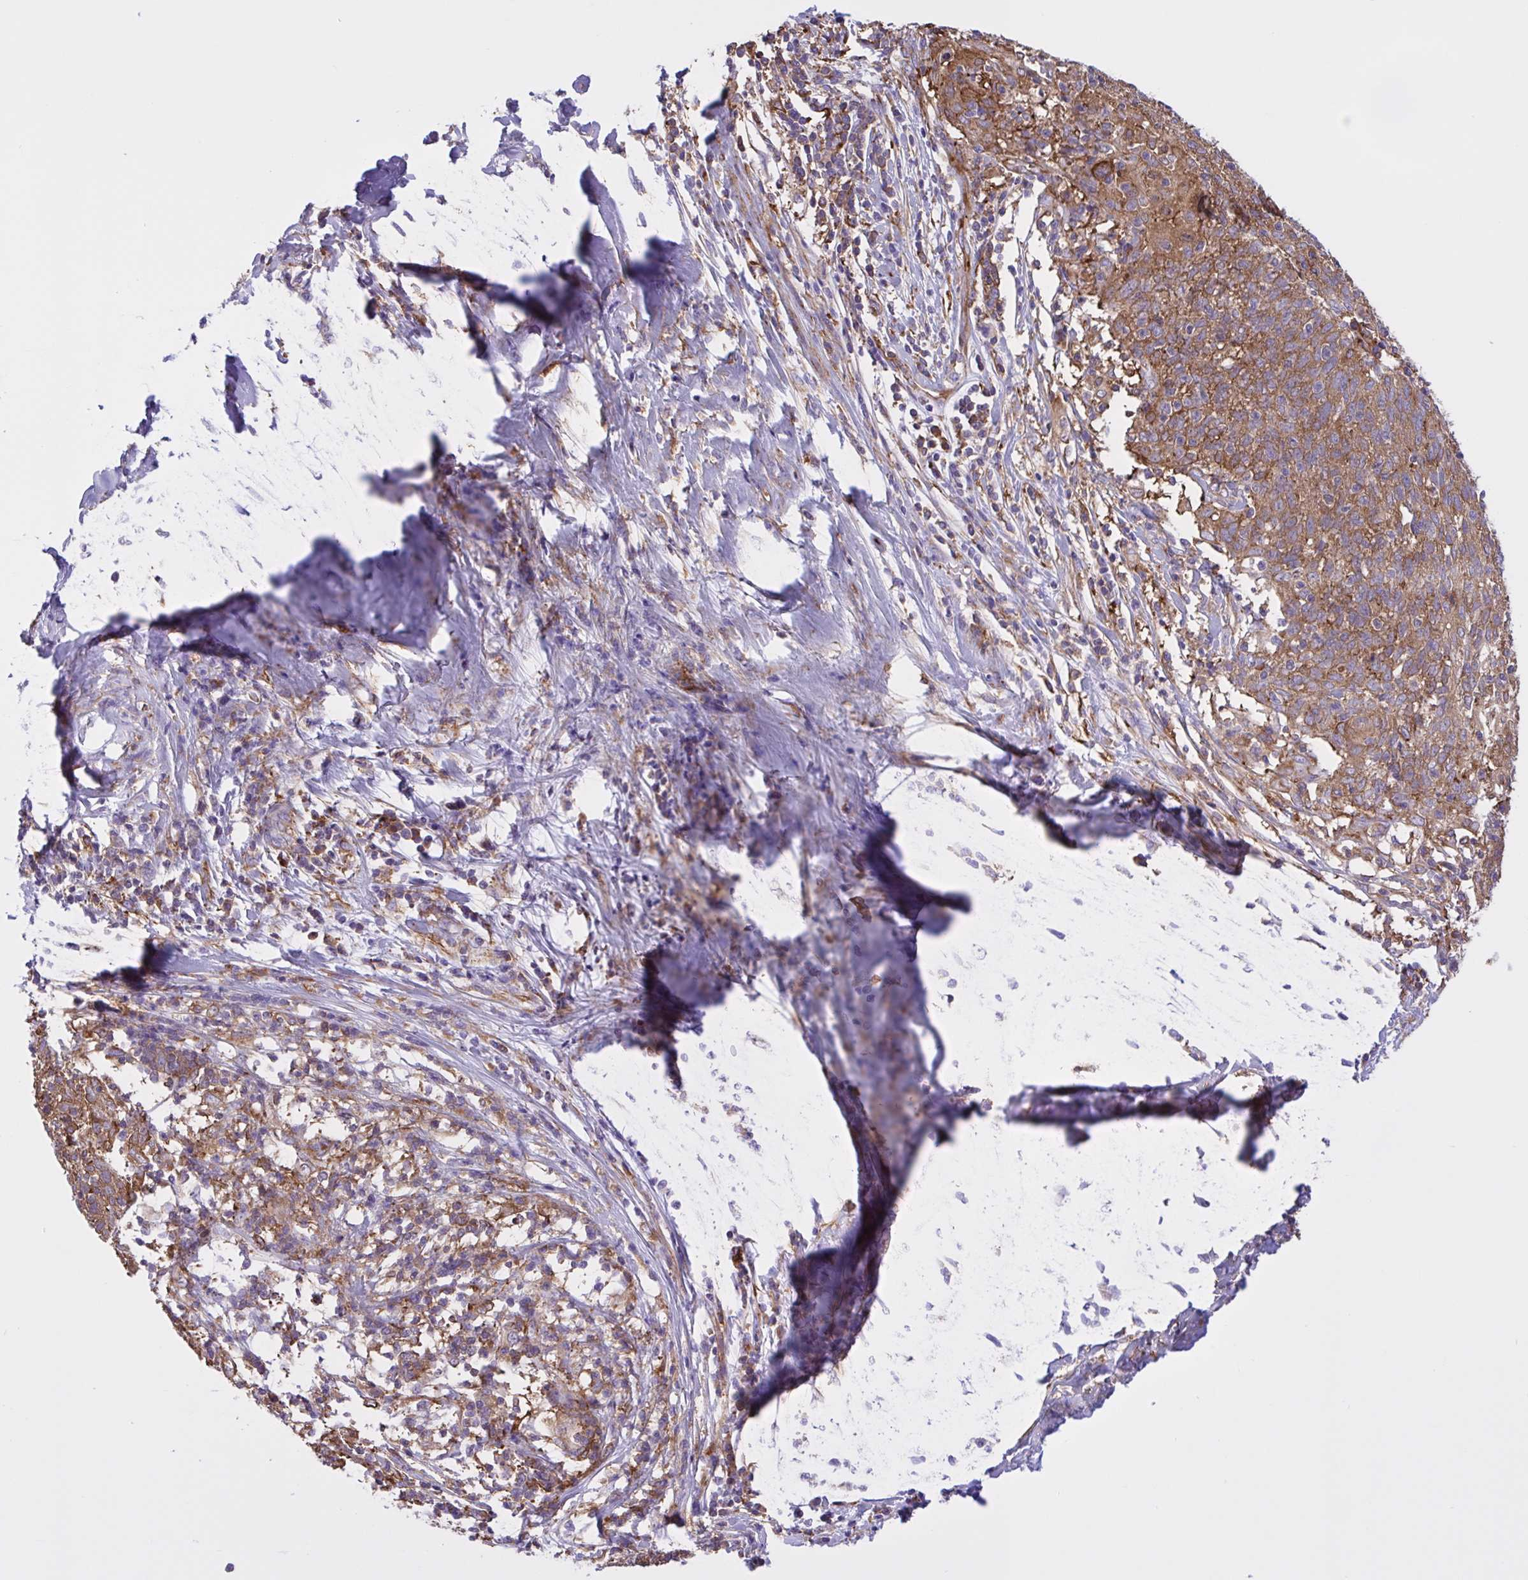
{"staining": {"intensity": "strong", "quantity": ">75%", "location": "cytoplasmic/membranous"}, "tissue": "cervical cancer", "cell_type": "Tumor cells", "image_type": "cancer", "snomed": [{"axis": "morphology", "description": "Squamous cell carcinoma, NOS"}, {"axis": "topography", "description": "Cervix"}], "caption": "Strong cytoplasmic/membranous staining is present in approximately >75% of tumor cells in cervical cancer. Nuclei are stained in blue.", "gene": "OR51M1", "patient": {"sex": "female", "age": 52}}